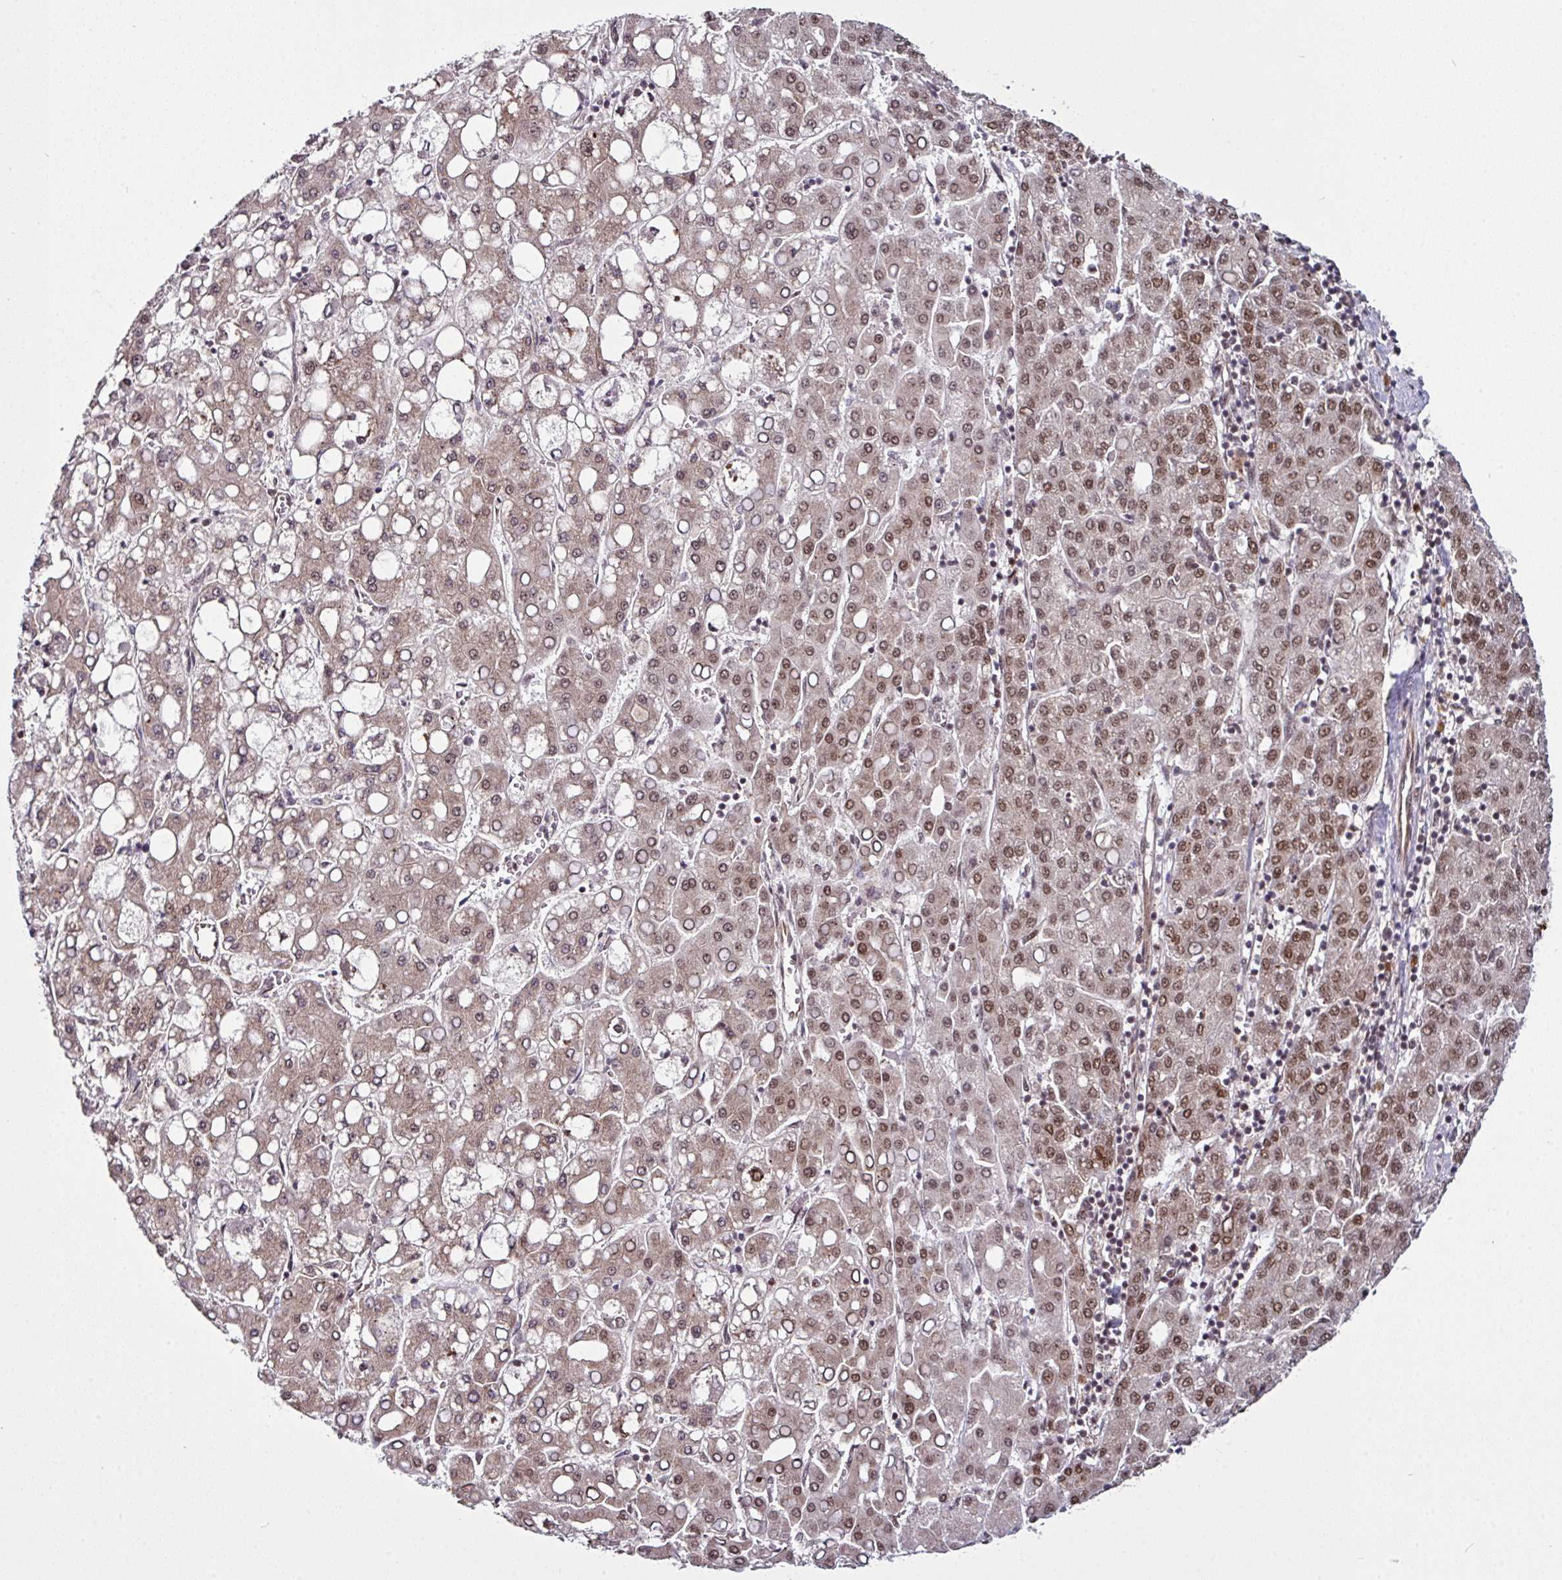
{"staining": {"intensity": "moderate", "quantity": ">75%", "location": "nuclear"}, "tissue": "liver cancer", "cell_type": "Tumor cells", "image_type": "cancer", "snomed": [{"axis": "morphology", "description": "Carcinoma, Hepatocellular, NOS"}, {"axis": "topography", "description": "Liver"}], "caption": "Immunohistochemistry (DAB) staining of hepatocellular carcinoma (liver) demonstrates moderate nuclear protein staining in about >75% of tumor cells. Immunohistochemistry stains the protein of interest in brown and the nuclei are stained blue.", "gene": "MORF4L2", "patient": {"sex": "male", "age": 65}}